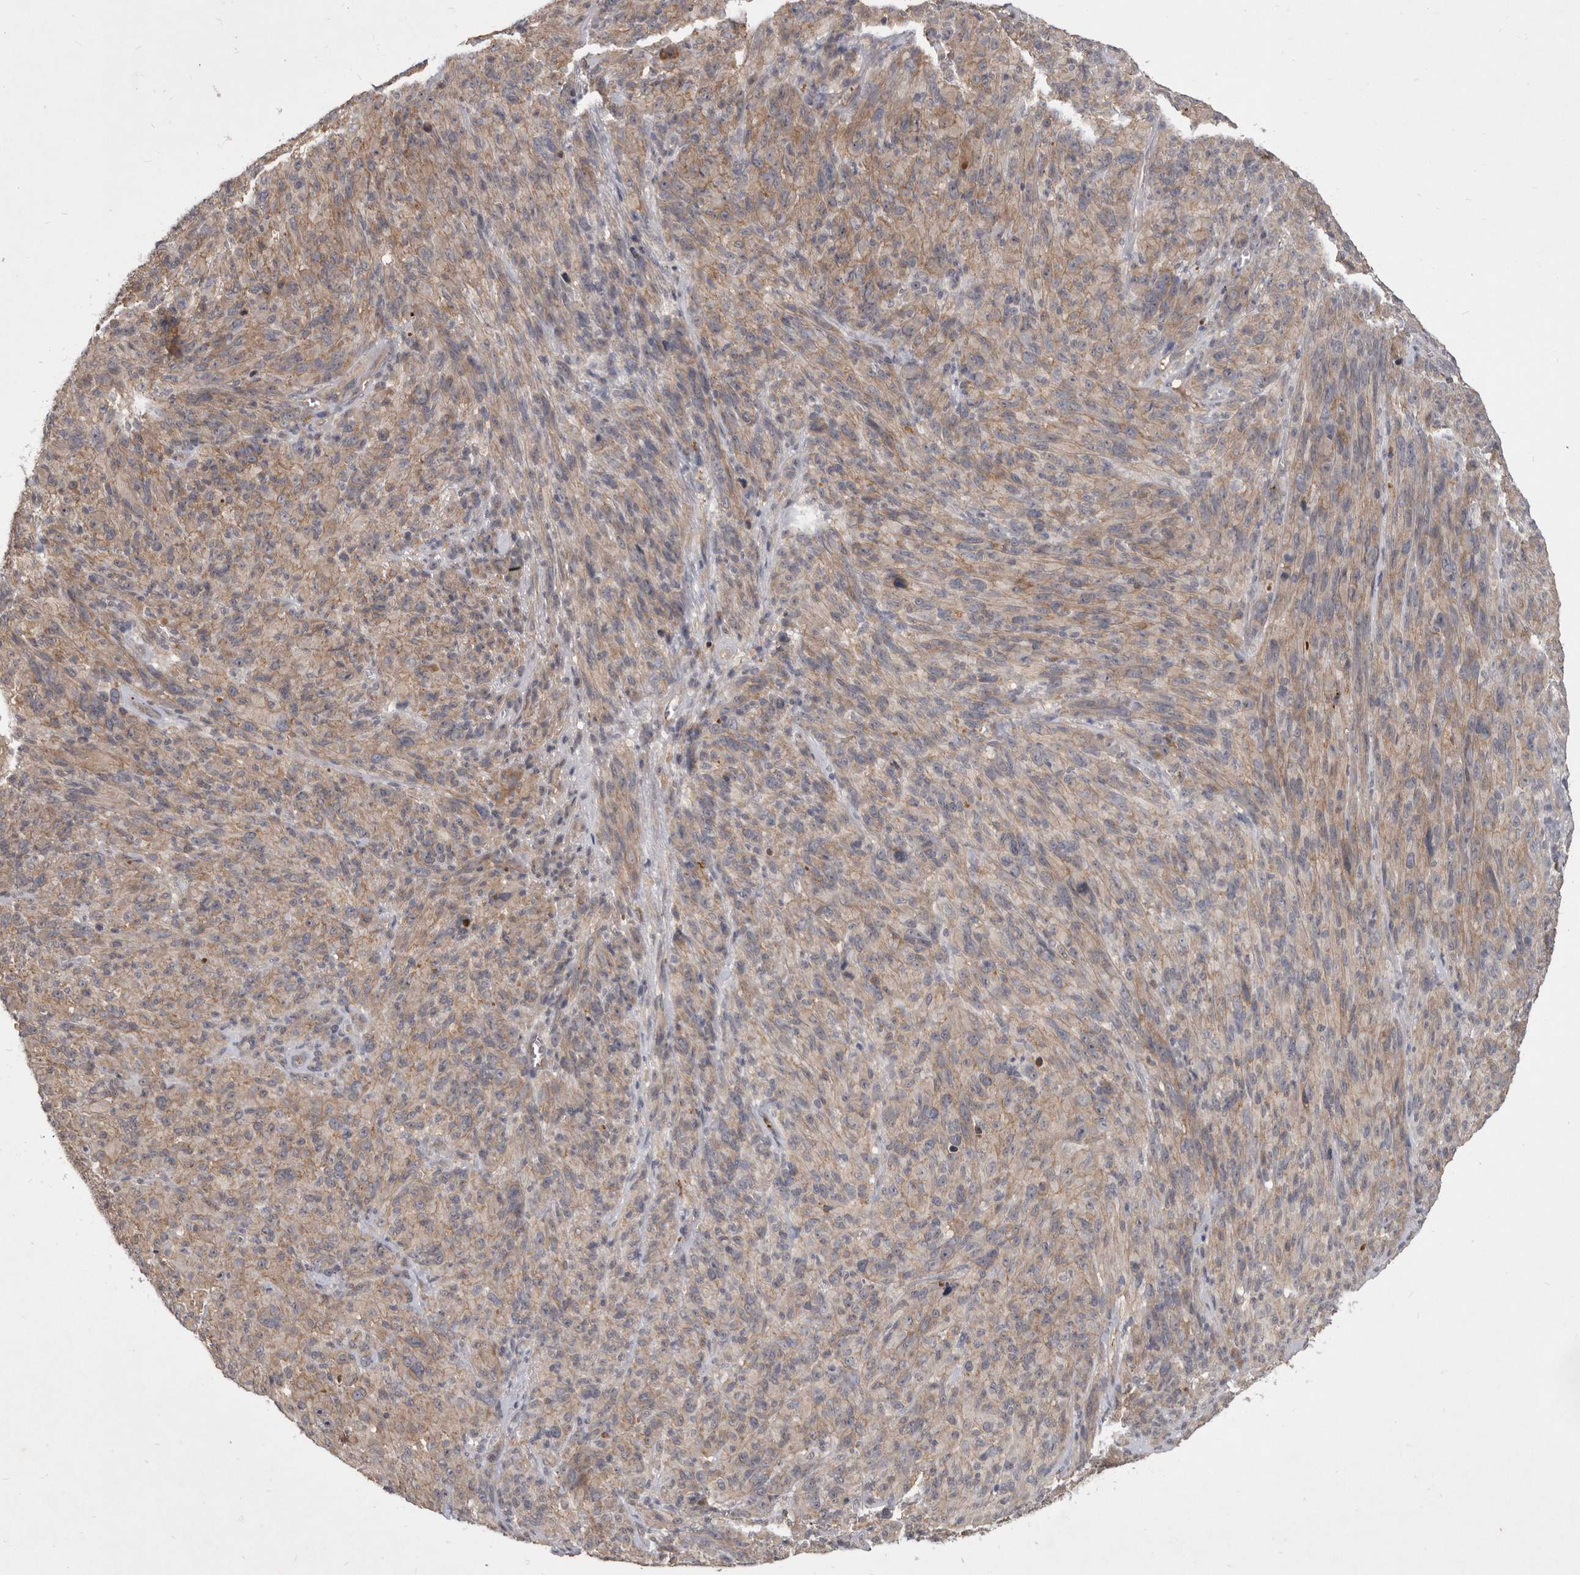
{"staining": {"intensity": "weak", "quantity": "25%-75%", "location": "cytoplasmic/membranous"}, "tissue": "melanoma", "cell_type": "Tumor cells", "image_type": "cancer", "snomed": [{"axis": "morphology", "description": "Malignant melanoma, NOS"}, {"axis": "topography", "description": "Skin of head"}], "caption": "Weak cytoplasmic/membranous protein staining is present in about 25%-75% of tumor cells in malignant melanoma. Nuclei are stained in blue.", "gene": "DNAJC28", "patient": {"sex": "male", "age": 96}}